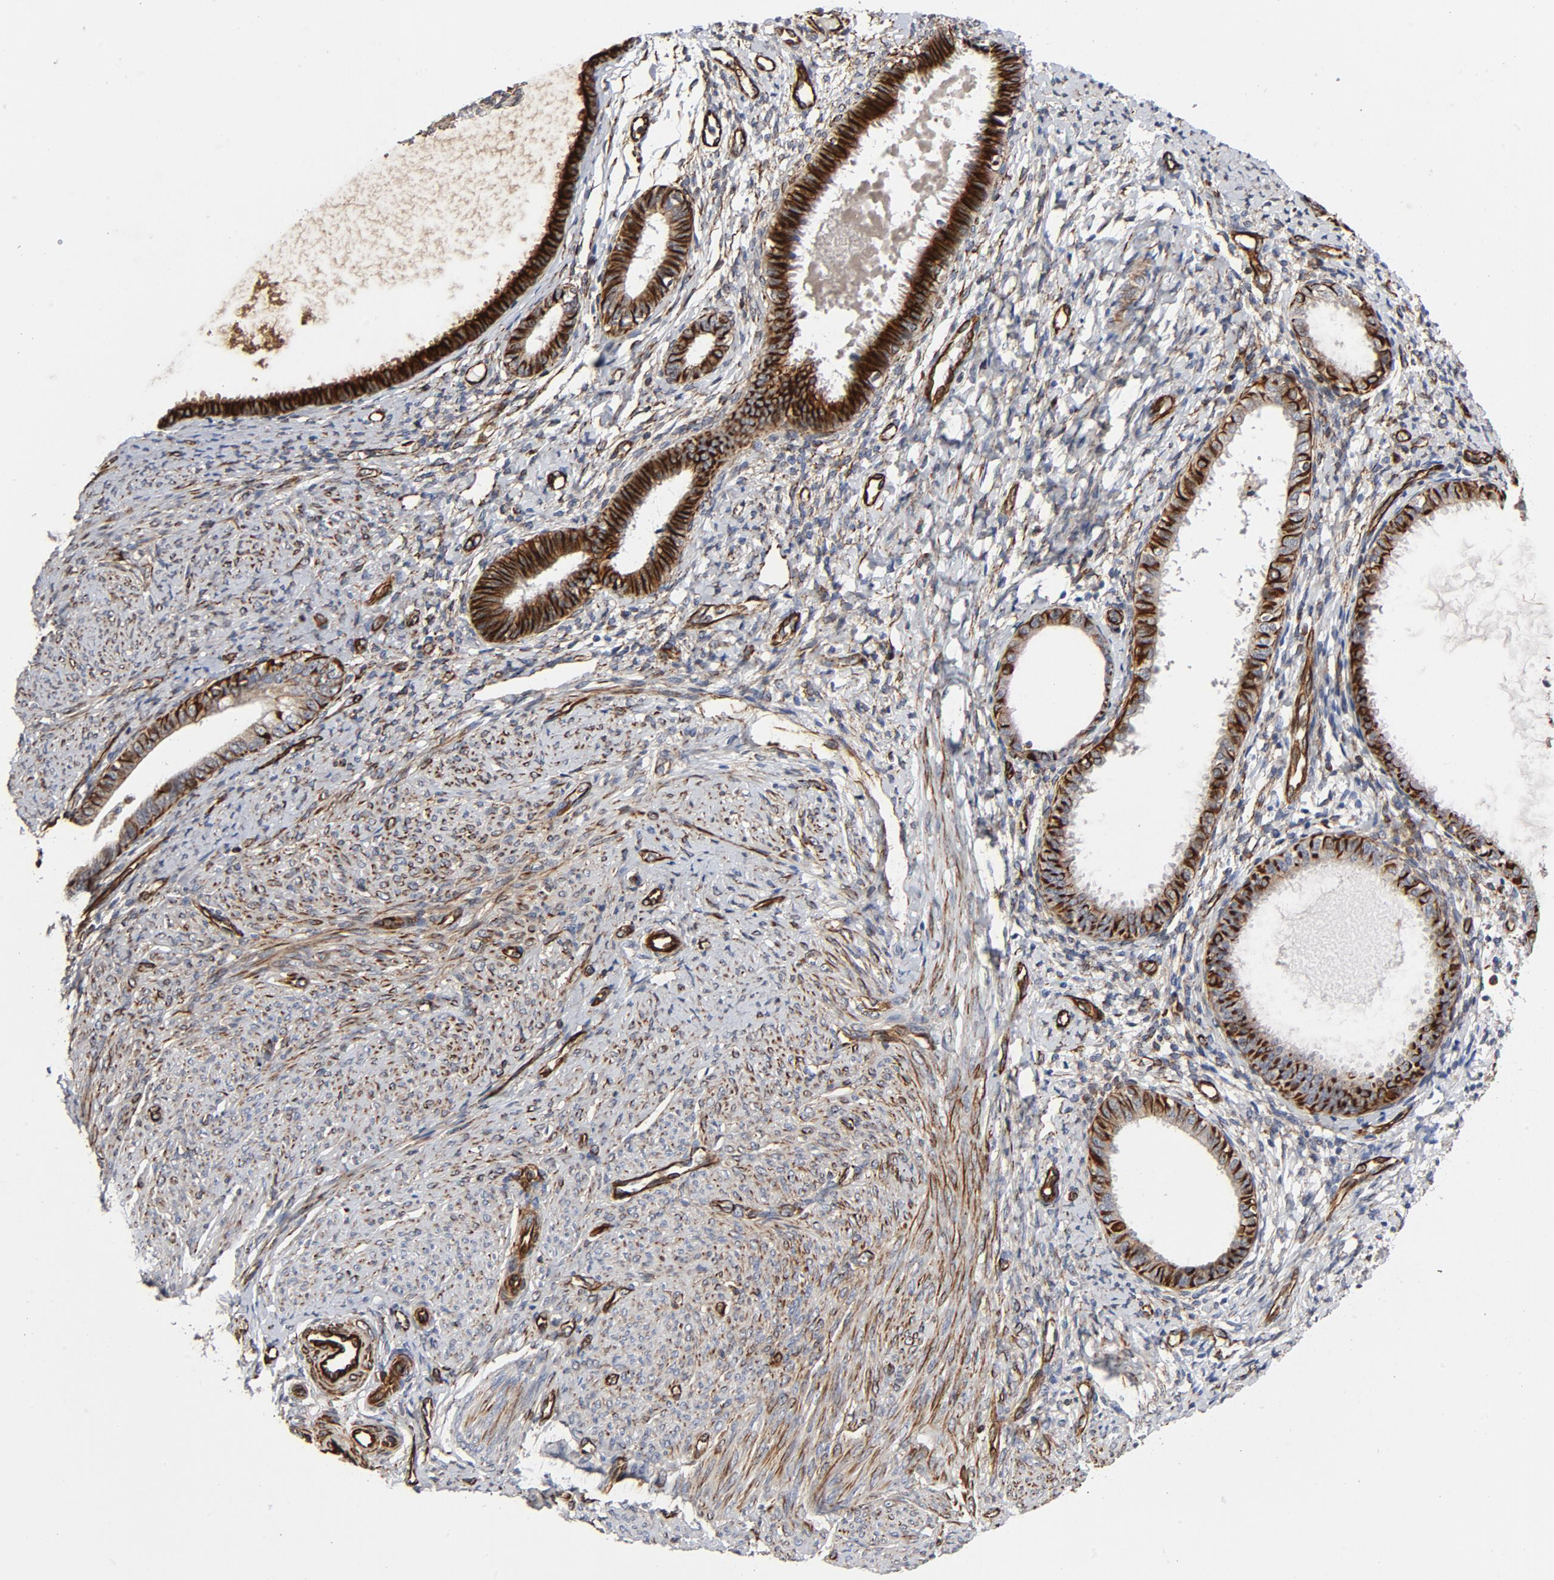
{"staining": {"intensity": "strong", "quantity": ">75%", "location": "cytoplasmic/membranous"}, "tissue": "endometrial cancer", "cell_type": "Tumor cells", "image_type": "cancer", "snomed": [{"axis": "morphology", "description": "Adenocarcinoma, NOS"}, {"axis": "topography", "description": "Endometrium"}], "caption": "Brown immunohistochemical staining in human endometrial adenocarcinoma displays strong cytoplasmic/membranous positivity in approximately >75% of tumor cells.", "gene": "FAM118A", "patient": {"sex": "female", "age": 63}}